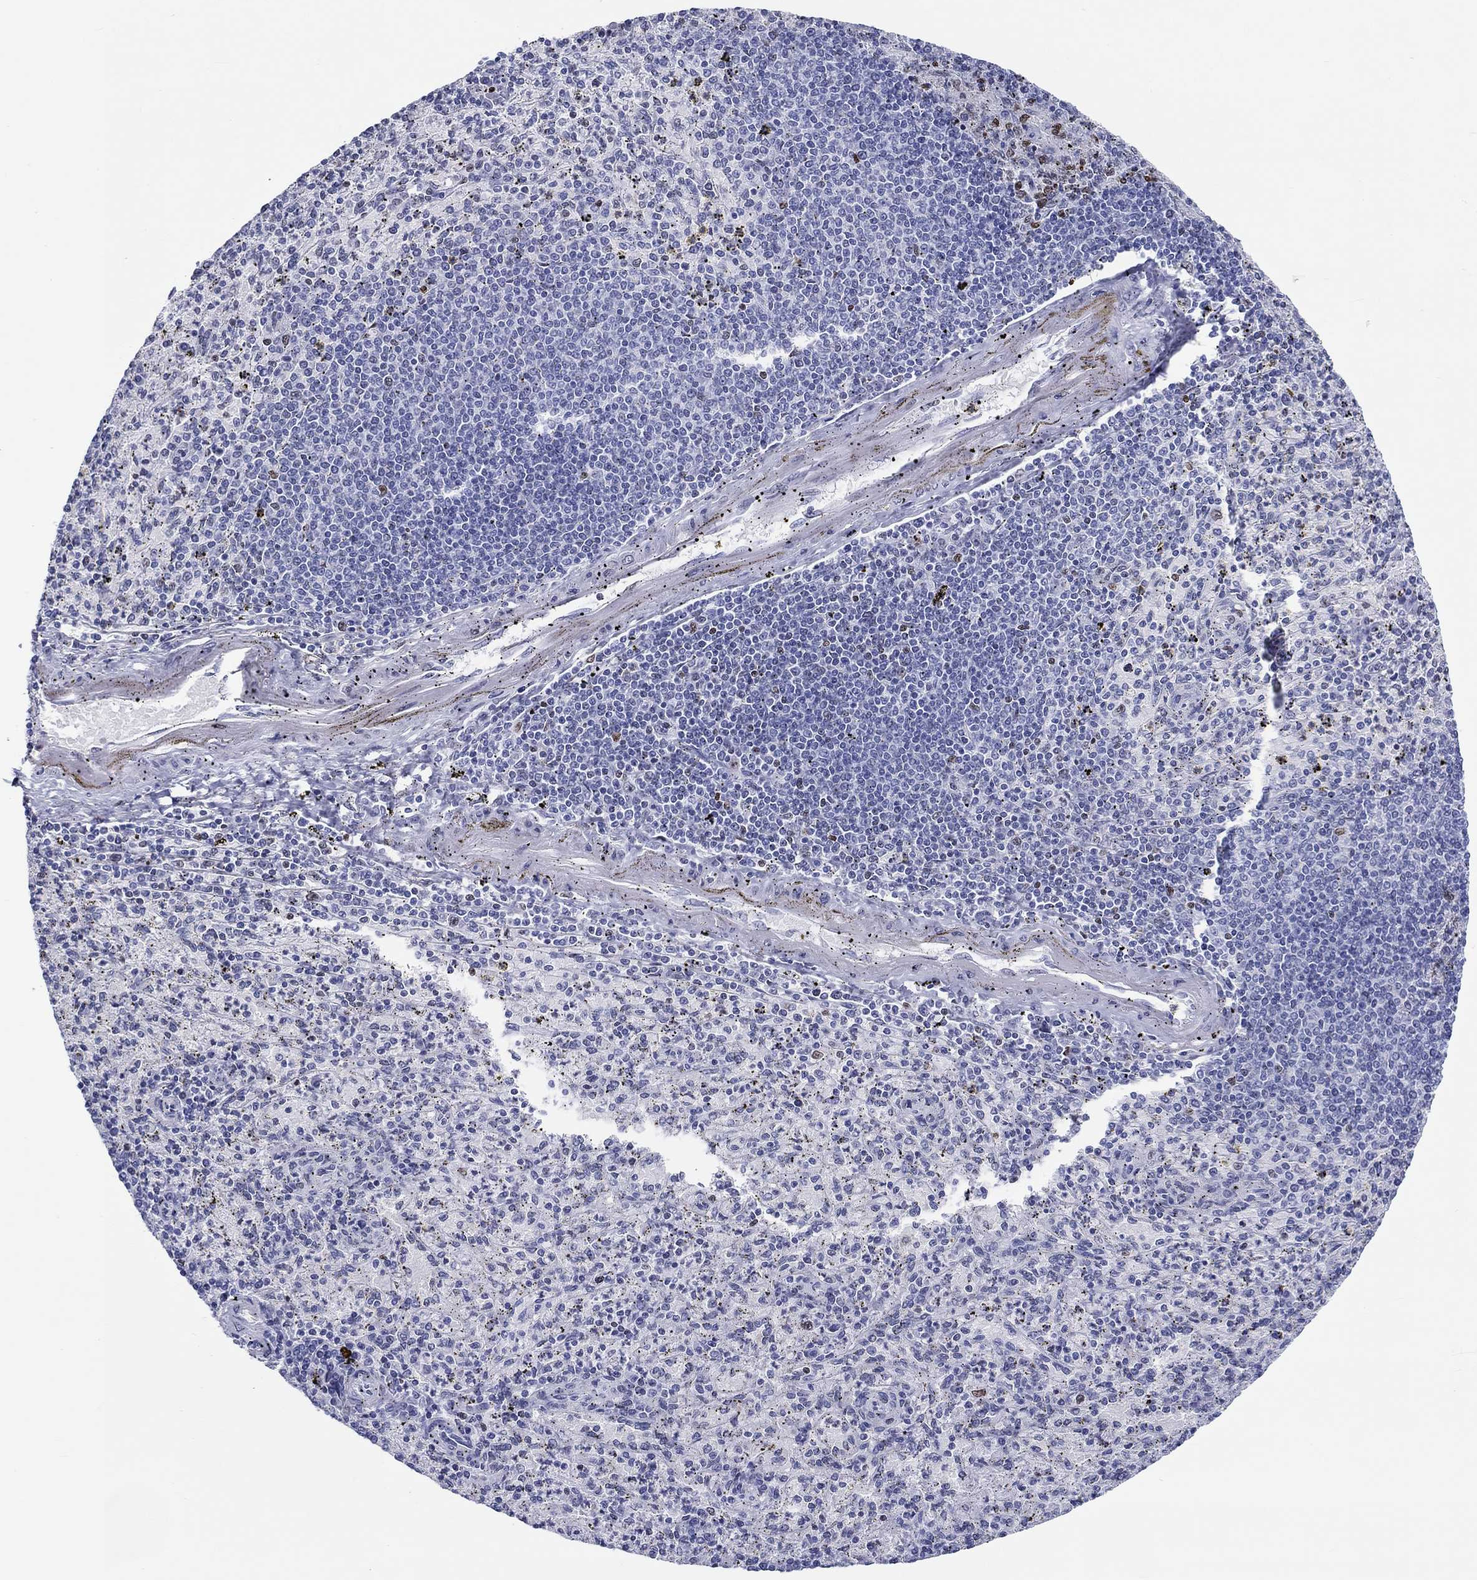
{"staining": {"intensity": "negative", "quantity": "none", "location": "none"}, "tissue": "spleen", "cell_type": "Cells in red pulp", "image_type": "normal", "snomed": [{"axis": "morphology", "description": "Normal tissue, NOS"}, {"axis": "topography", "description": "Spleen"}], "caption": "Immunohistochemical staining of benign spleen shows no significant positivity in cells in red pulp.", "gene": "H1", "patient": {"sex": "male", "age": 60}}